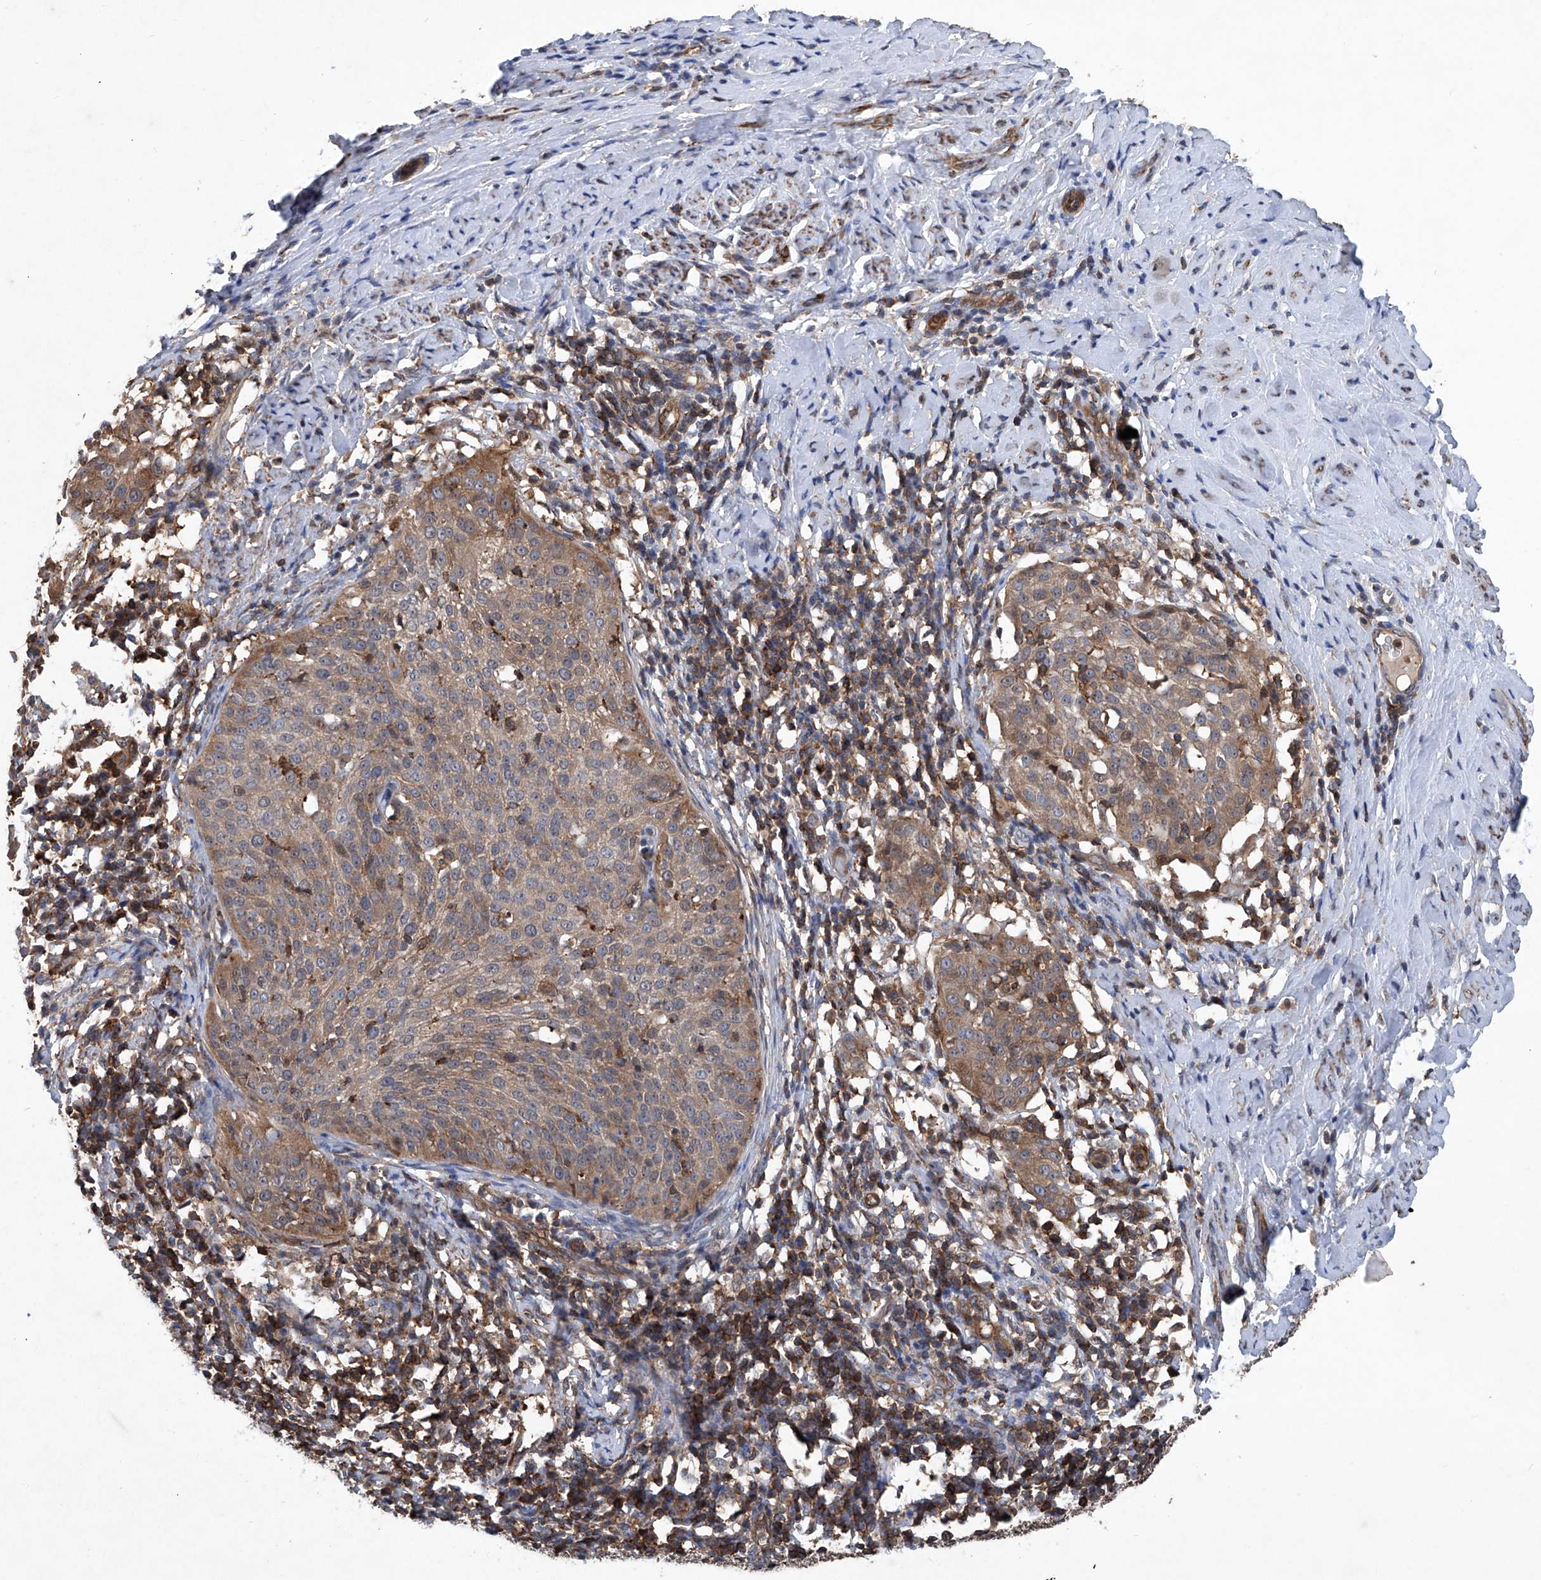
{"staining": {"intensity": "weak", "quantity": ">75%", "location": "cytoplasmic/membranous"}, "tissue": "cervical cancer", "cell_type": "Tumor cells", "image_type": "cancer", "snomed": [{"axis": "morphology", "description": "Squamous cell carcinoma, NOS"}, {"axis": "topography", "description": "Cervix"}], "caption": "This photomicrograph exhibits IHC staining of cervical squamous cell carcinoma, with low weak cytoplasmic/membranous expression in about >75% of tumor cells.", "gene": "NT5C3A", "patient": {"sex": "female", "age": 51}}